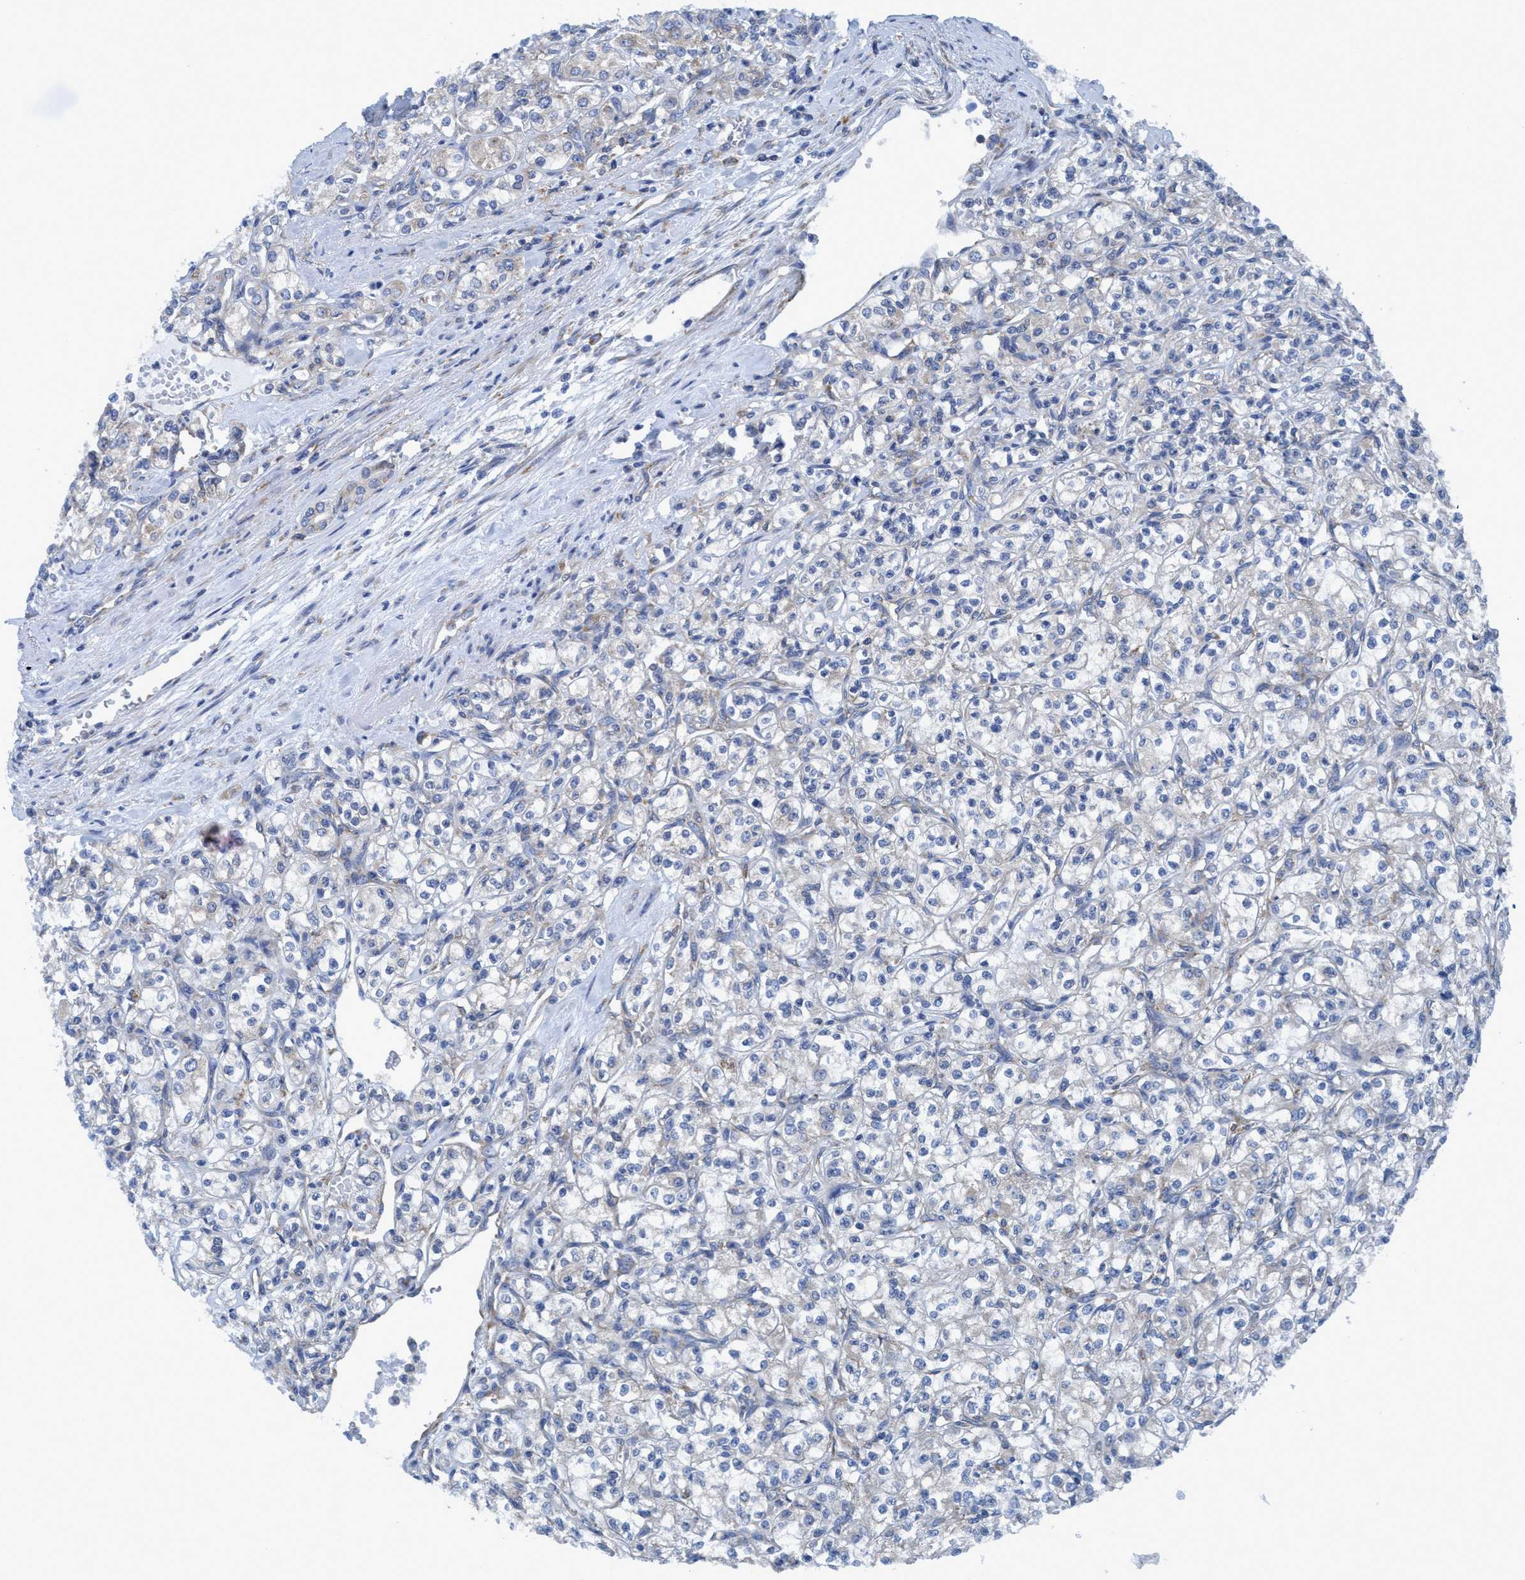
{"staining": {"intensity": "negative", "quantity": "none", "location": "none"}, "tissue": "renal cancer", "cell_type": "Tumor cells", "image_type": "cancer", "snomed": [{"axis": "morphology", "description": "Adenocarcinoma, NOS"}, {"axis": "topography", "description": "Kidney"}], "caption": "Tumor cells show no significant protein expression in renal cancer.", "gene": "NMT1", "patient": {"sex": "male", "age": 77}}